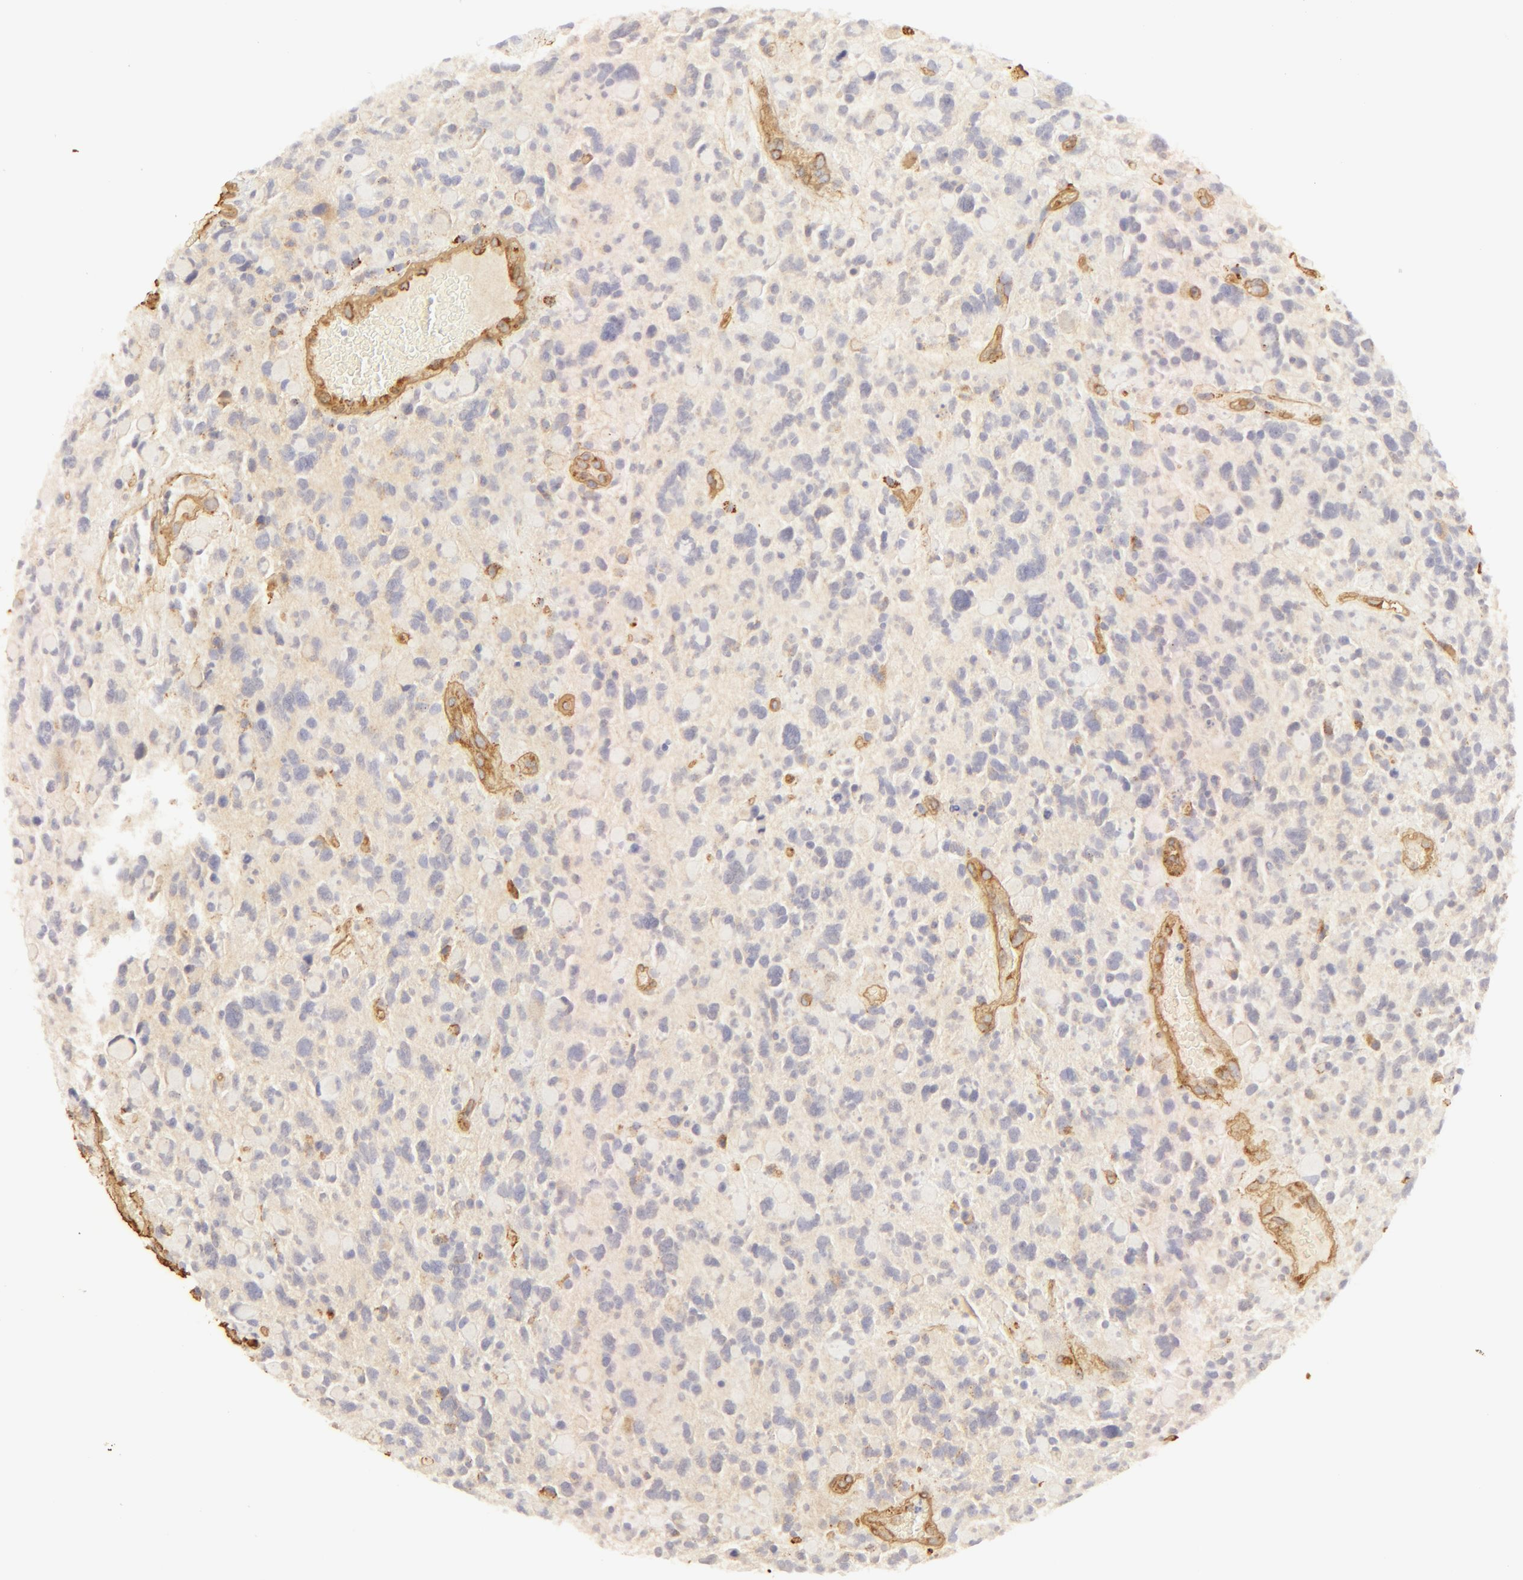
{"staining": {"intensity": "negative", "quantity": "none", "location": "none"}, "tissue": "glioma", "cell_type": "Tumor cells", "image_type": "cancer", "snomed": [{"axis": "morphology", "description": "Glioma, malignant, High grade"}, {"axis": "topography", "description": "Brain"}], "caption": "Micrograph shows no protein staining in tumor cells of malignant glioma (high-grade) tissue. (Immunohistochemistry, brightfield microscopy, high magnification).", "gene": "COL4A1", "patient": {"sex": "female", "age": 37}}